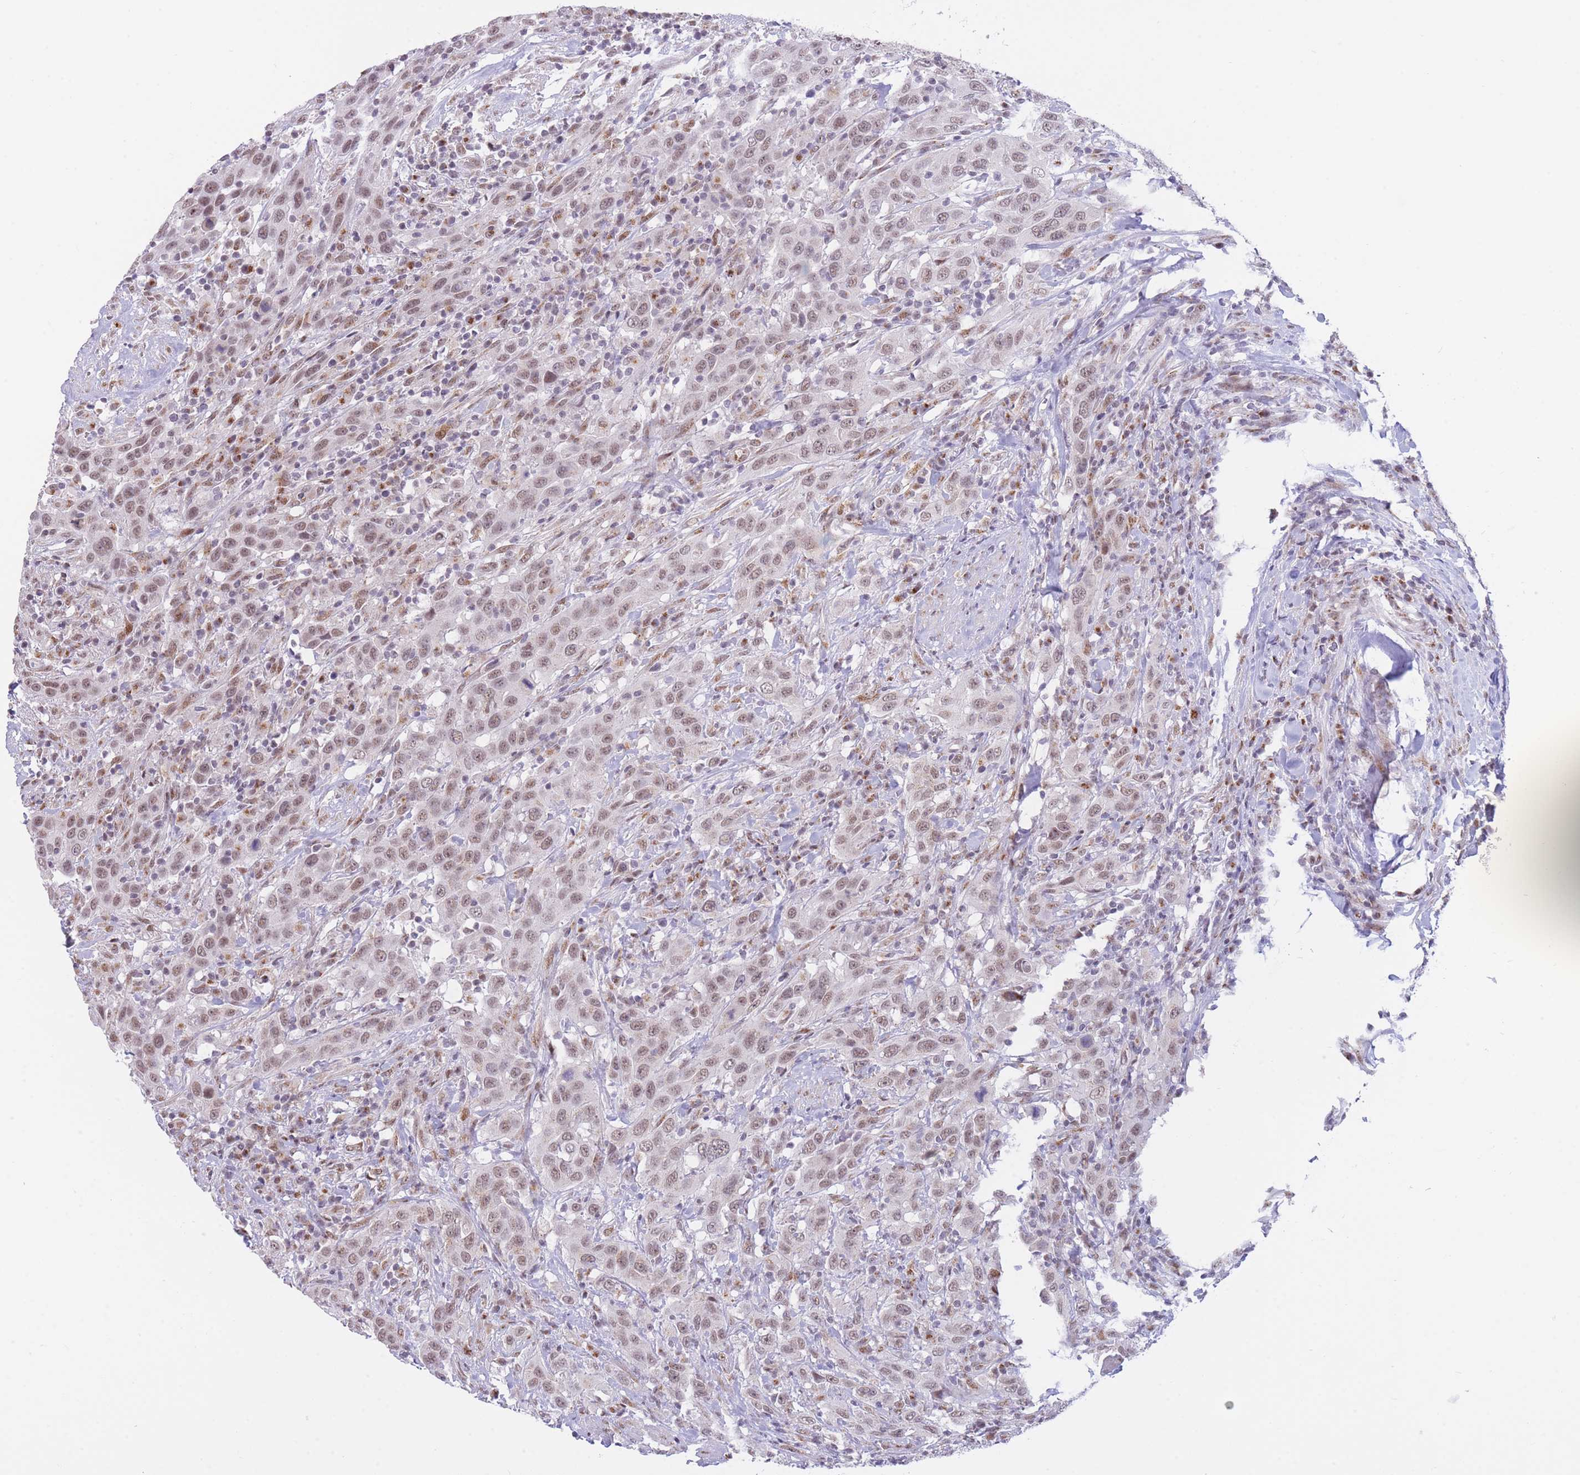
{"staining": {"intensity": "moderate", "quantity": ">75%", "location": "nuclear"}, "tissue": "urothelial cancer", "cell_type": "Tumor cells", "image_type": "cancer", "snomed": [{"axis": "morphology", "description": "Urothelial carcinoma, High grade"}, {"axis": "topography", "description": "Urinary bladder"}], "caption": "Immunohistochemistry (DAB) staining of urothelial cancer exhibits moderate nuclear protein positivity in approximately >75% of tumor cells.", "gene": "INO80C", "patient": {"sex": "male", "age": 61}}